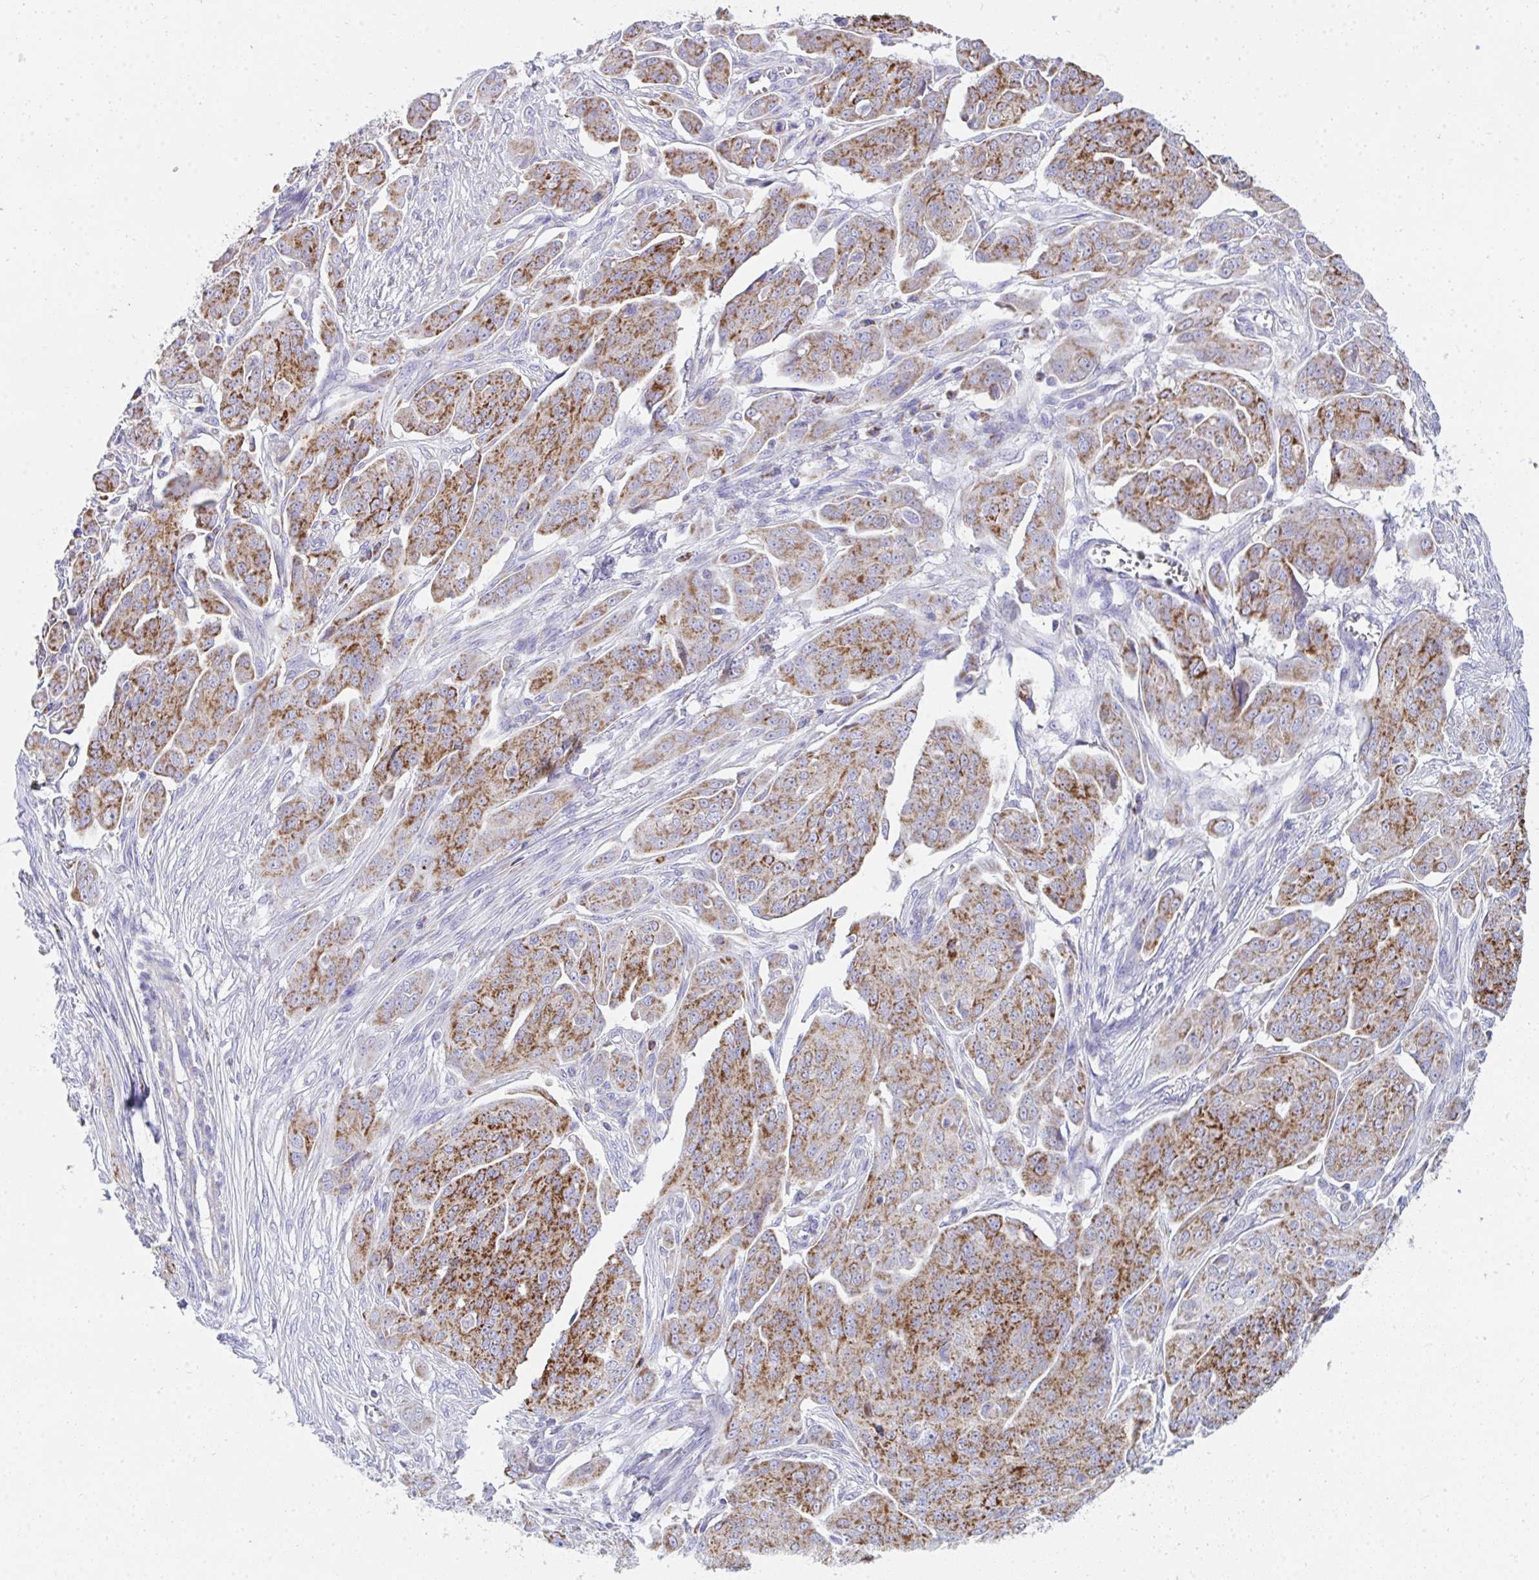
{"staining": {"intensity": "moderate", "quantity": ">75%", "location": "cytoplasmic/membranous"}, "tissue": "ovarian cancer", "cell_type": "Tumor cells", "image_type": "cancer", "snomed": [{"axis": "morphology", "description": "Carcinoma, endometroid"}, {"axis": "topography", "description": "Ovary"}], "caption": "Endometroid carcinoma (ovarian) was stained to show a protein in brown. There is medium levels of moderate cytoplasmic/membranous positivity in approximately >75% of tumor cells. The protein is shown in brown color, while the nuclei are stained blue.", "gene": "AIFM1", "patient": {"sex": "female", "age": 70}}